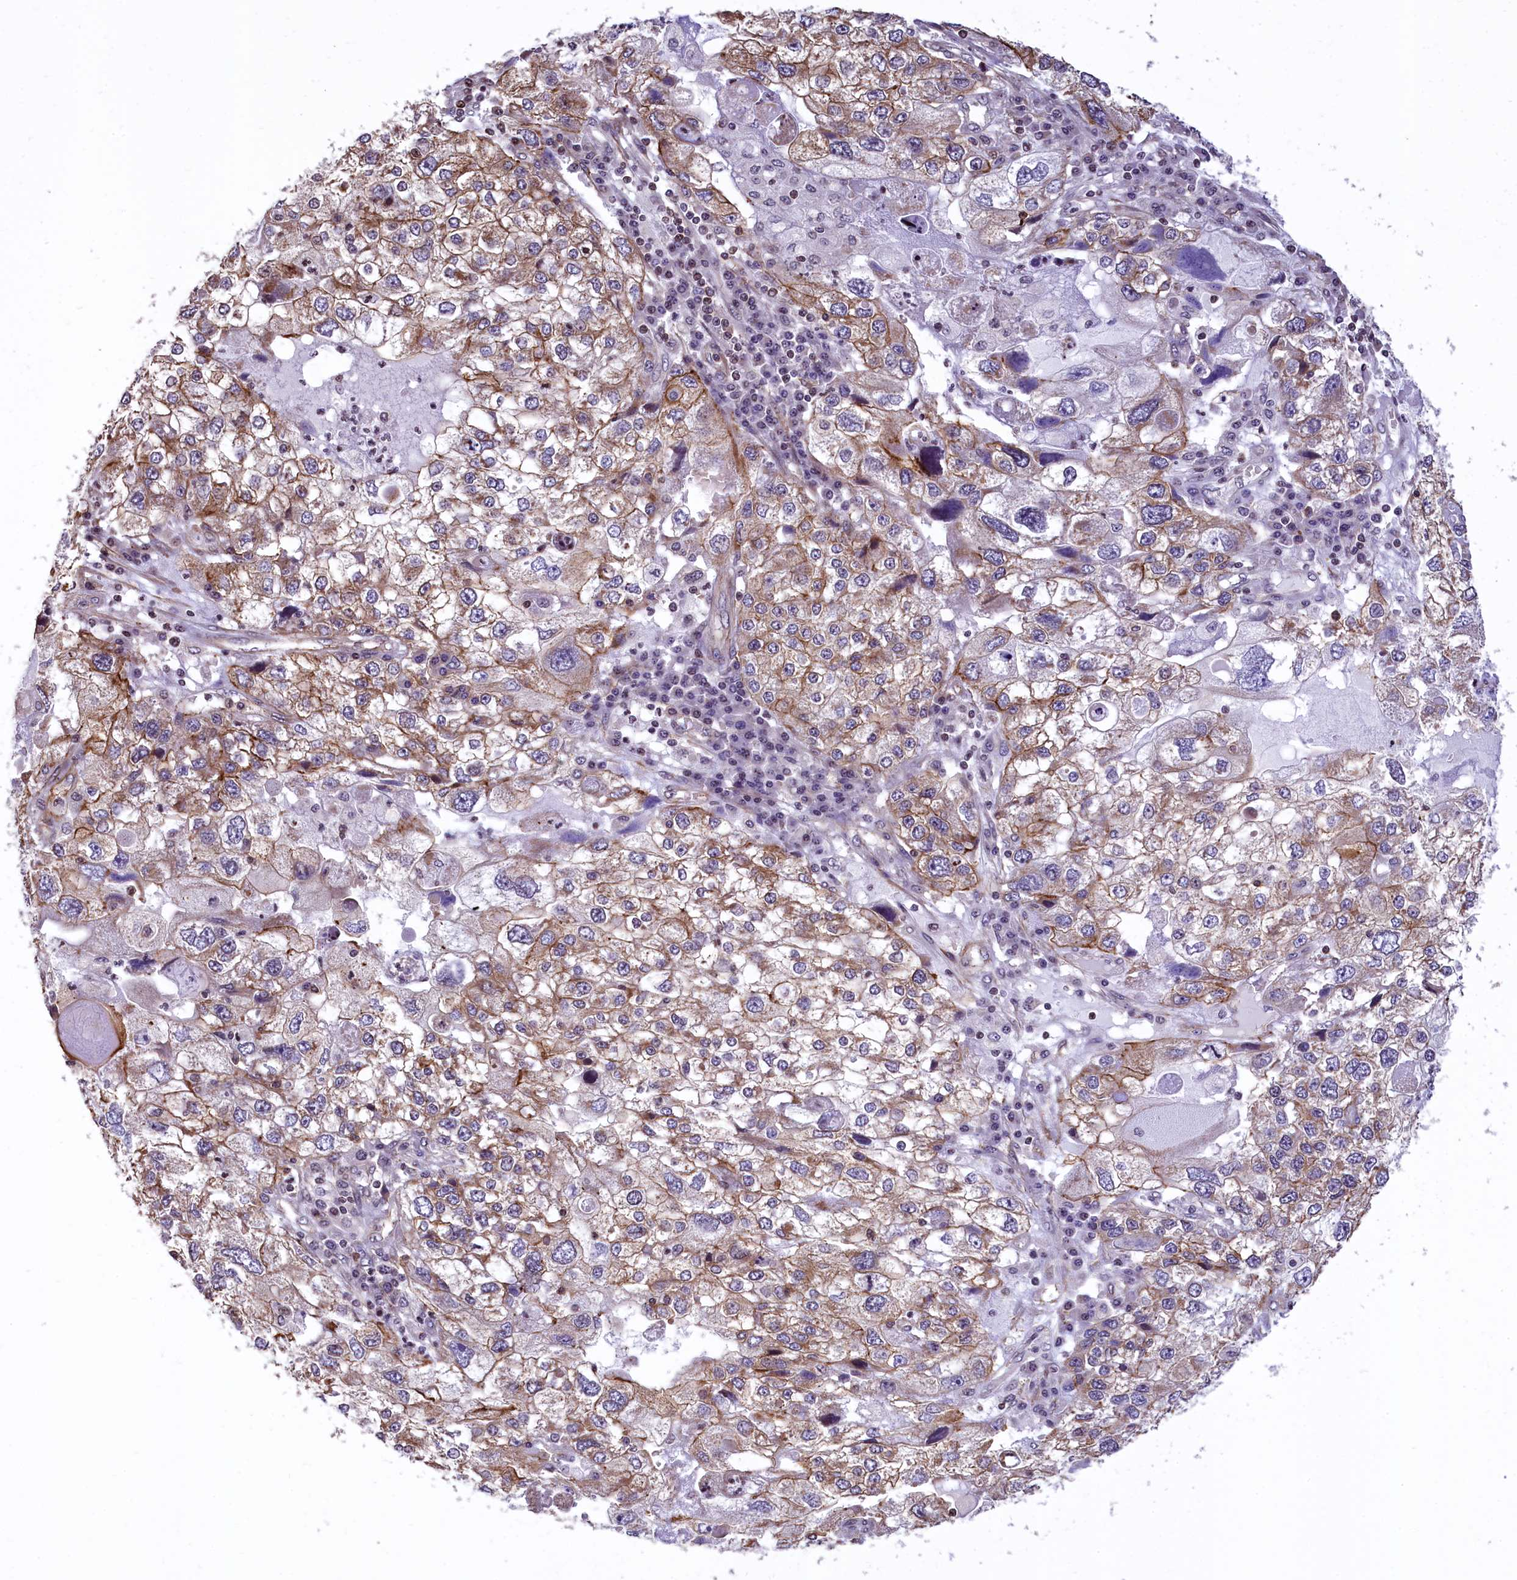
{"staining": {"intensity": "moderate", "quantity": ">75%", "location": "cytoplasmic/membranous"}, "tissue": "endometrial cancer", "cell_type": "Tumor cells", "image_type": "cancer", "snomed": [{"axis": "morphology", "description": "Adenocarcinoma, NOS"}, {"axis": "topography", "description": "Endometrium"}], "caption": "Immunohistochemistry photomicrograph of human endometrial cancer stained for a protein (brown), which displays medium levels of moderate cytoplasmic/membranous expression in about >75% of tumor cells.", "gene": "ZNF2", "patient": {"sex": "female", "age": 49}}